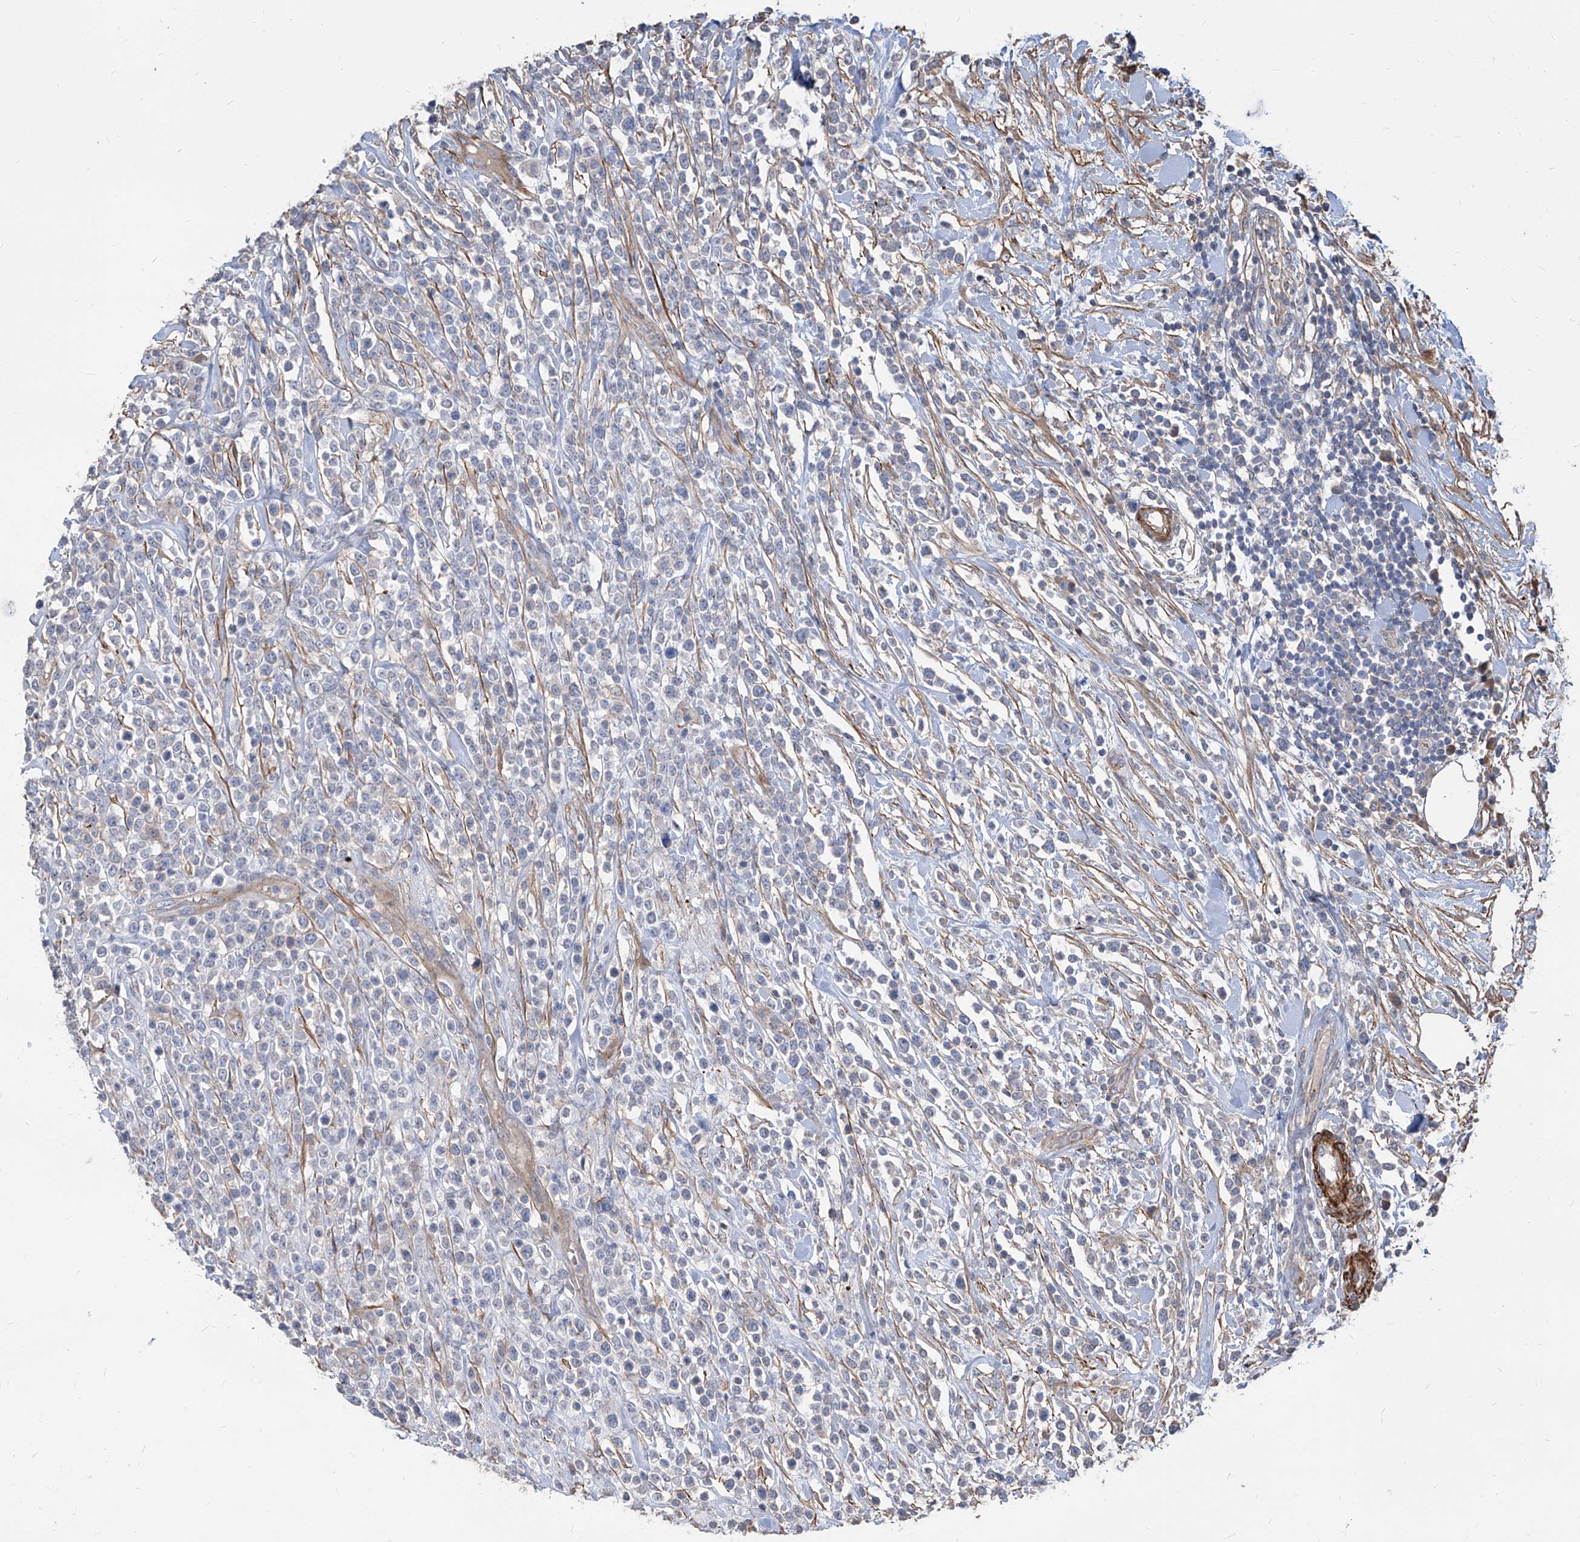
{"staining": {"intensity": "negative", "quantity": "none", "location": "none"}, "tissue": "lymphoma", "cell_type": "Tumor cells", "image_type": "cancer", "snomed": [{"axis": "morphology", "description": "Malignant lymphoma, non-Hodgkin's type, High grade"}, {"axis": "topography", "description": "Colon"}], "caption": "IHC of human lymphoma demonstrates no positivity in tumor cells.", "gene": "FAM83B", "patient": {"sex": "female", "age": 53}}